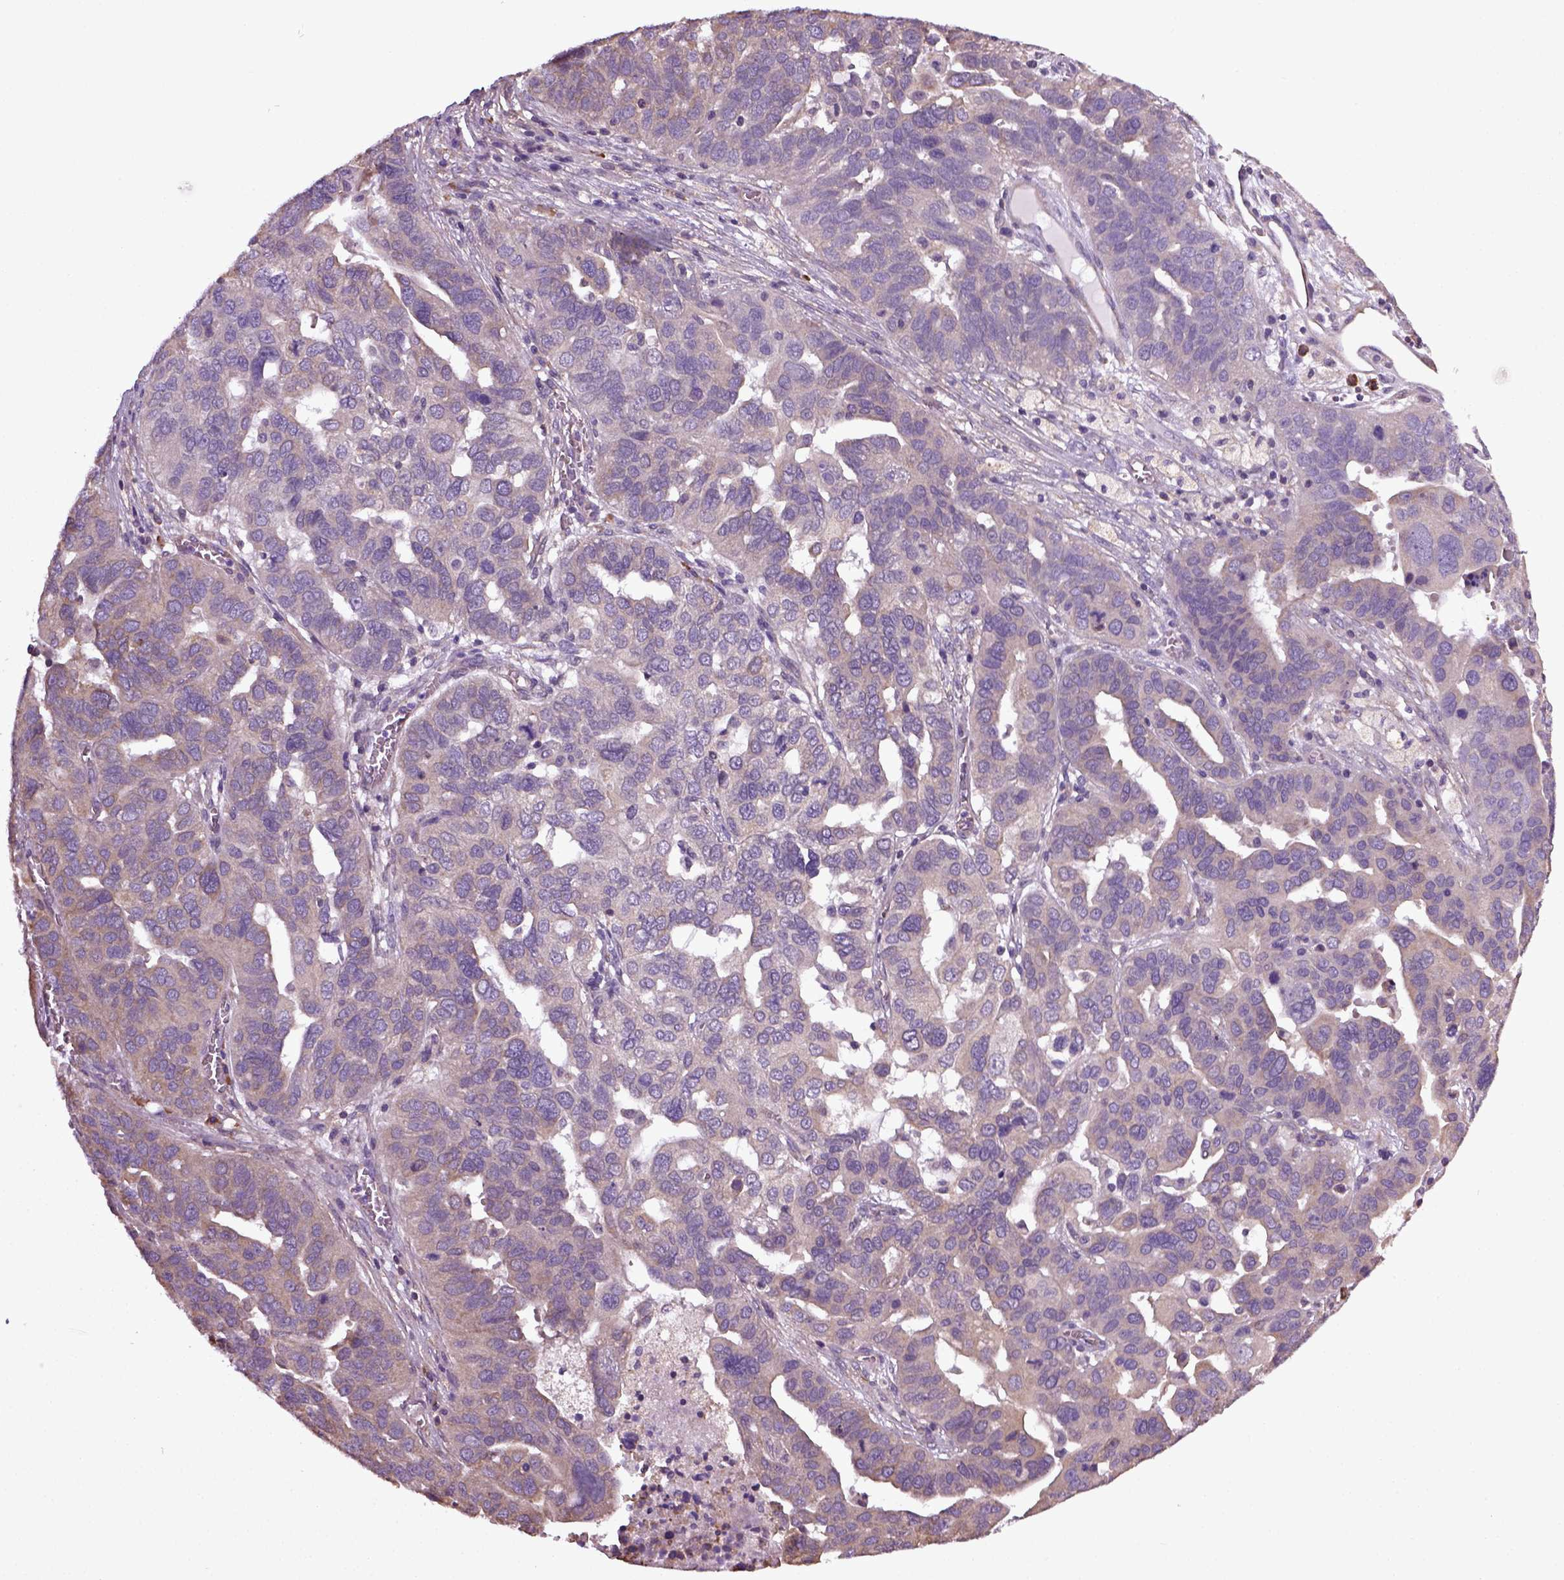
{"staining": {"intensity": "negative", "quantity": "none", "location": "none"}, "tissue": "ovarian cancer", "cell_type": "Tumor cells", "image_type": "cancer", "snomed": [{"axis": "morphology", "description": "Carcinoma, endometroid"}, {"axis": "topography", "description": "Soft tissue"}, {"axis": "topography", "description": "Ovary"}], "caption": "Immunohistochemistry (IHC) photomicrograph of ovarian cancer stained for a protein (brown), which exhibits no positivity in tumor cells. Nuclei are stained in blue.", "gene": "TPRG1", "patient": {"sex": "female", "age": 52}}